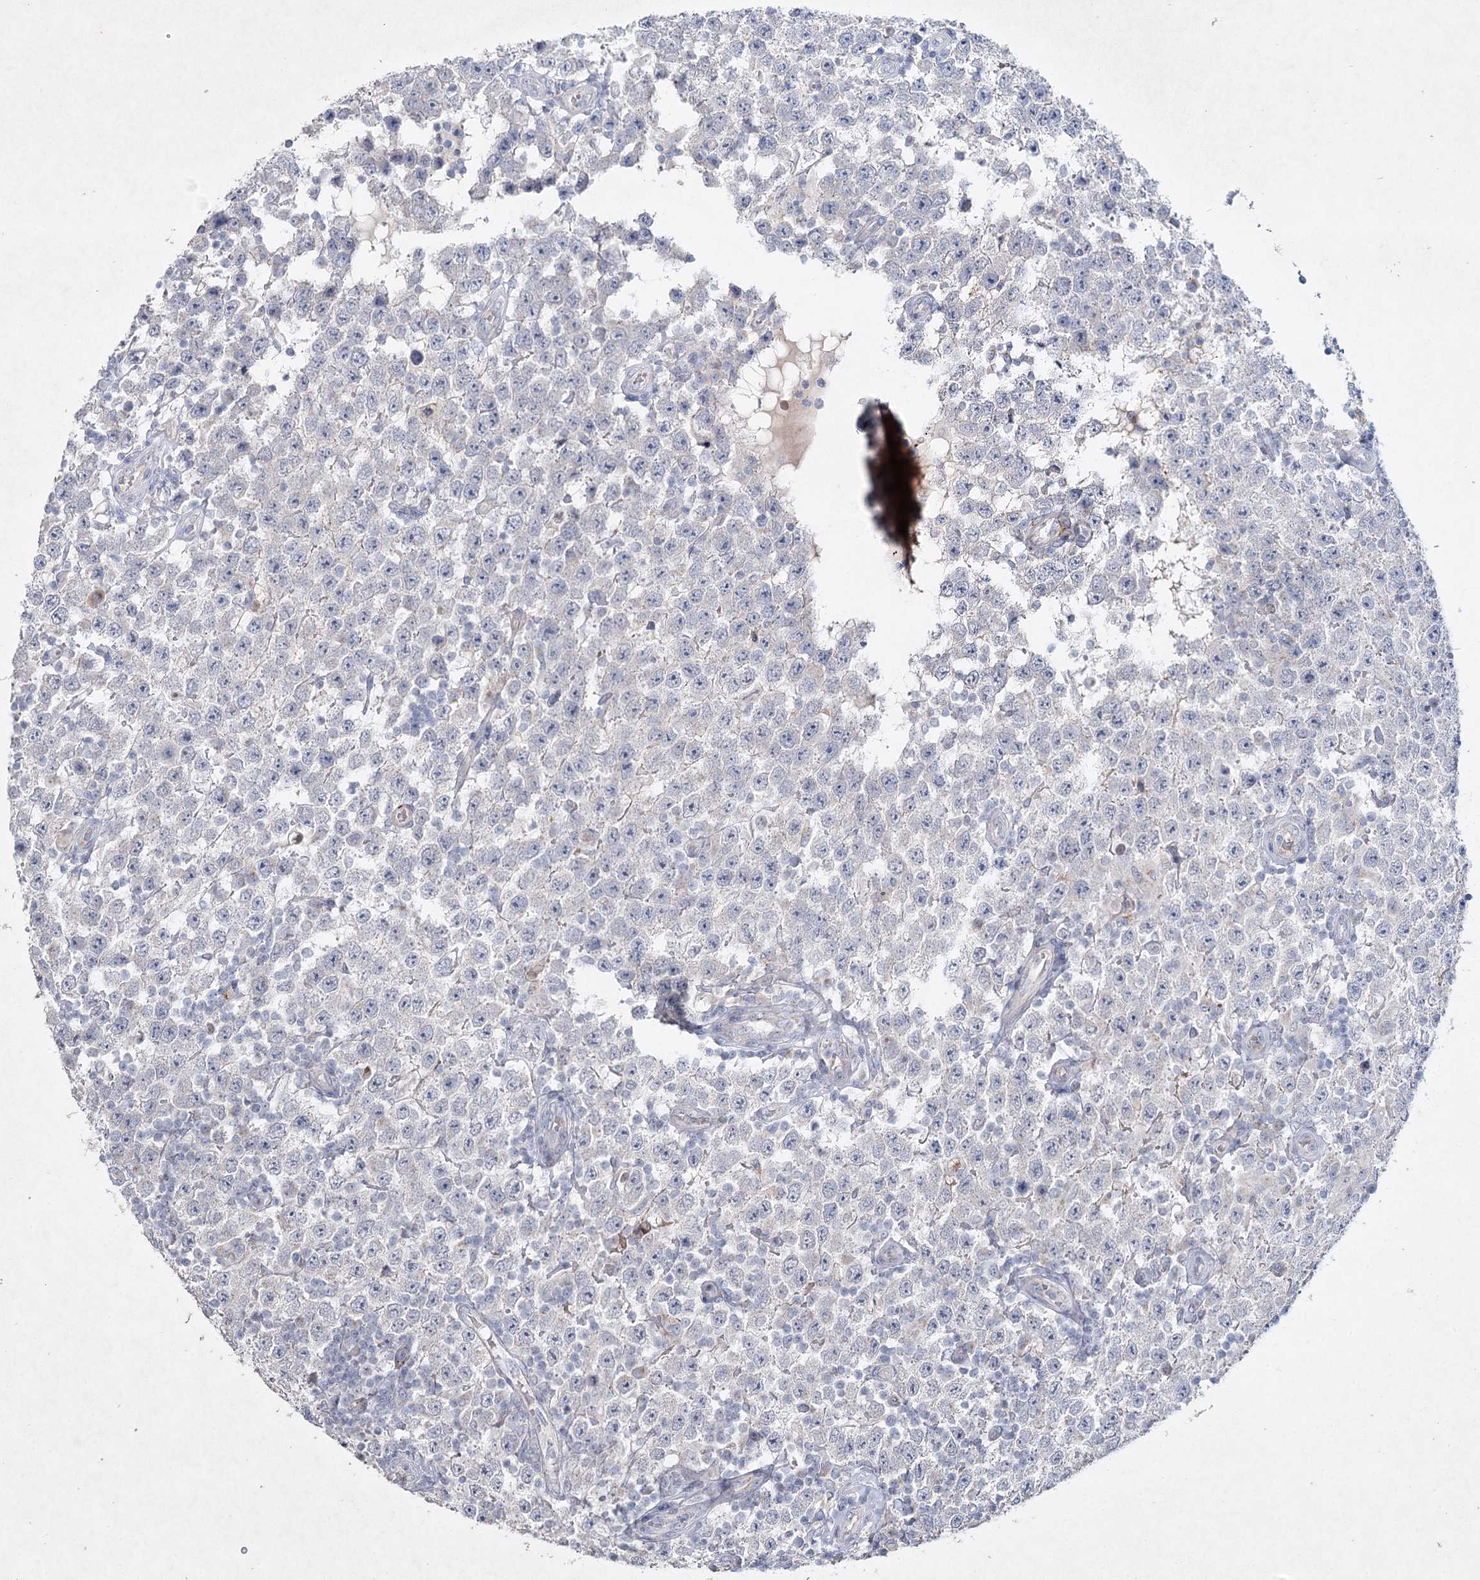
{"staining": {"intensity": "negative", "quantity": "none", "location": "none"}, "tissue": "testis cancer", "cell_type": "Tumor cells", "image_type": "cancer", "snomed": [{"axis": "morphology", "description": "Normal tissue, NOS"}, {"axis": "morphology", "description": "Urothelial carcinoma, High grade"}, {"axis": "morphology", "description": "Seminoma, NOS"}, {"axis": "morphology", "description": "Carcinoma, Embryonal, NOS"}, {"axis": "topography", "description": "Urinary bladder"}, {"axis": "topography", "description": "Testis"}], "caption": "High power microscopy image of an IHC histopathology image of testis high-grade urothelial carcinoma, revealing no significant positivity in tumor cells. Brightfield microscopy of immunohistochemistry (IHC) stained with DAB (brown) and hematoxylin (blue), captured at high magnification.", "gene": "RFX6", "patient": {"sex": "male", "age": 41}}